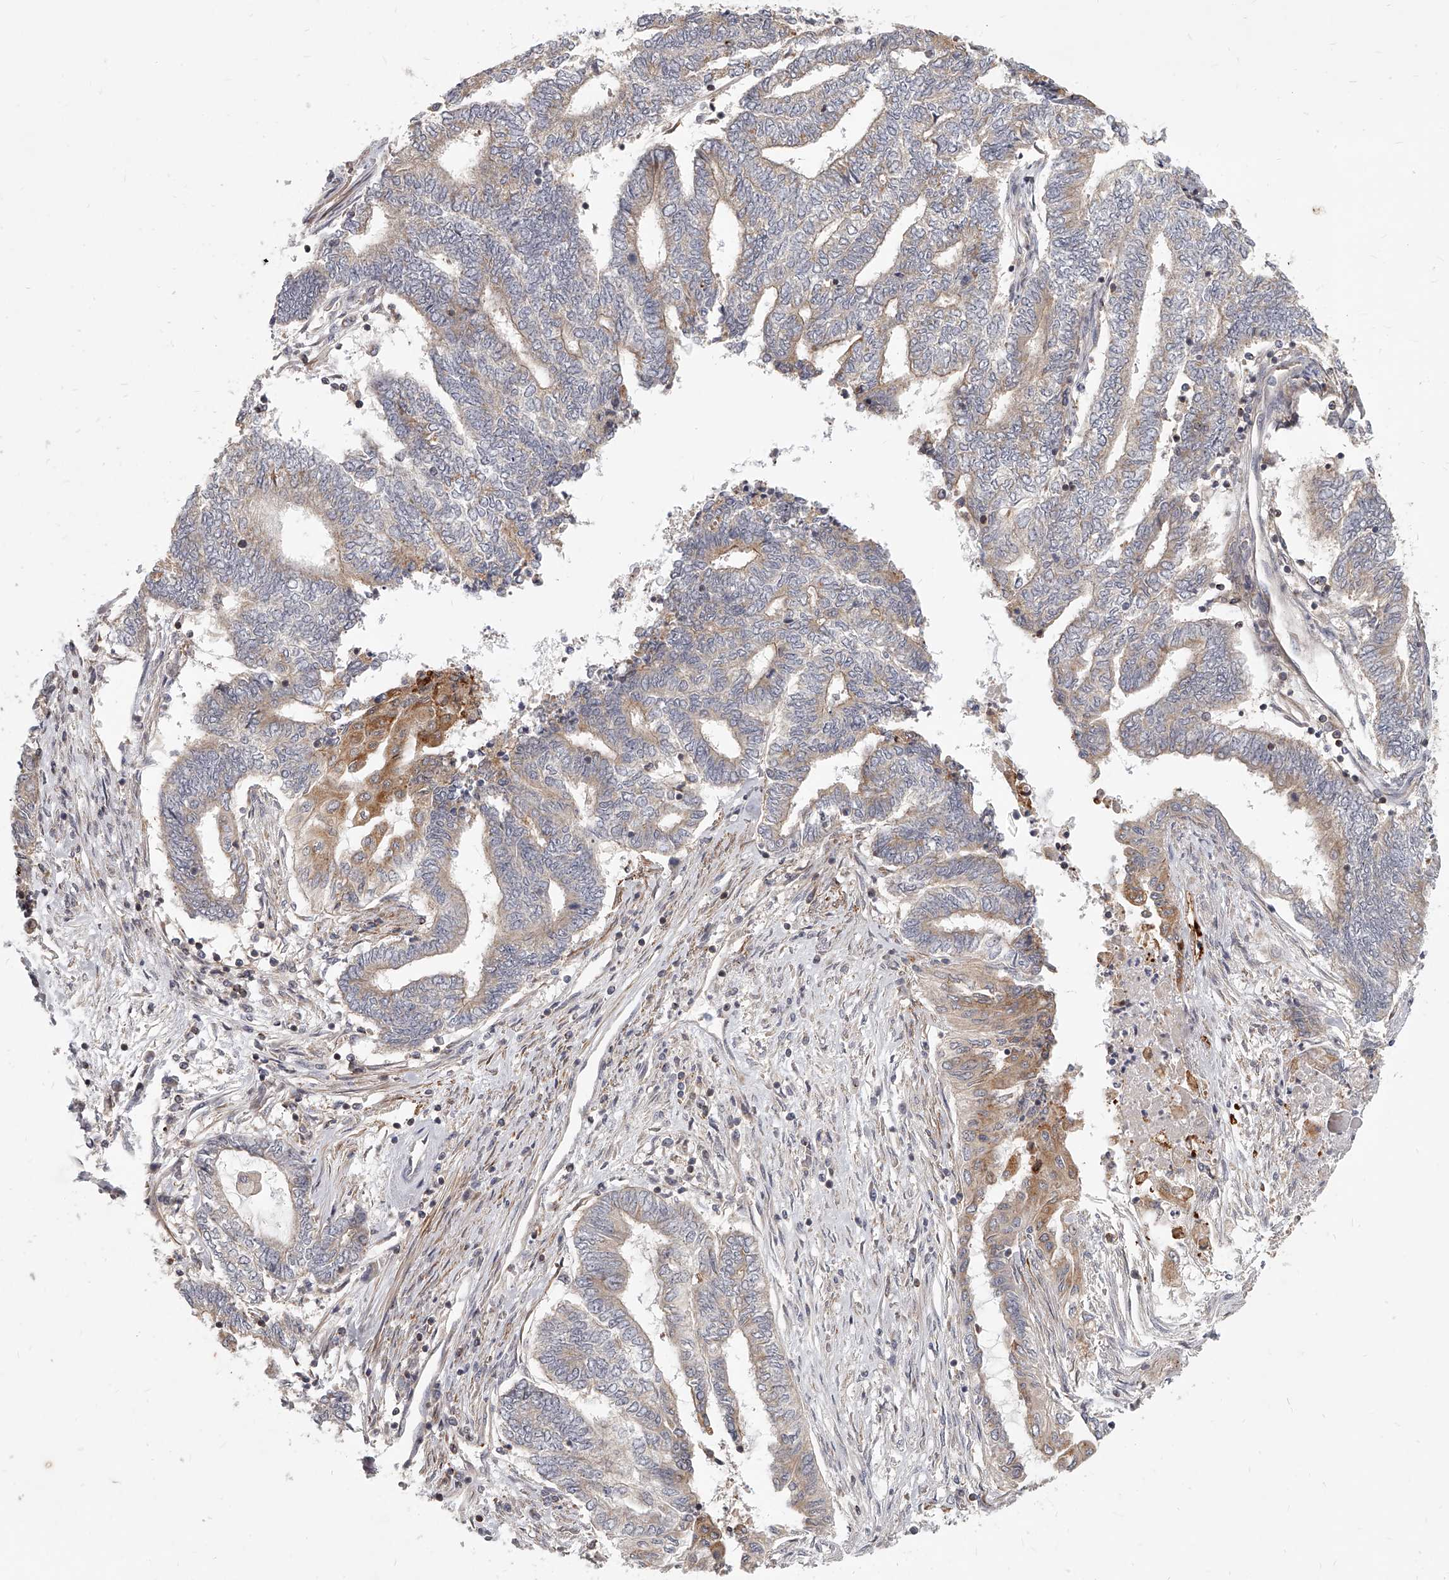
{"staining": {"intensity": "weak", "quantity": "25%-75%", "location": "cytoplasmic/membranous"}, "tissue": "endometrial cancer", "cell_type": "Tumor cells", "image_type": "cancer", "snomed": [{"axis": "morphology", "description": "Adenocarcinoma, NOS"}, {"axis": "topography", "description": "Uterus"}, {"axis": "topography", "description": "Endometrium"}], "caption": "An immunohistochemistry (IHC) micrograph of neoplastic tissue is shown. Protein staining in brown highlights weak cytoplasmic/membranous positivity in endometrial cancer (adenocarcinoma) within tumor cells. (Brightfield microscopy of DAB IHC at high magnification).", "gene": "SLC37A1", "patient": {"sex": "female", "age": 70}}